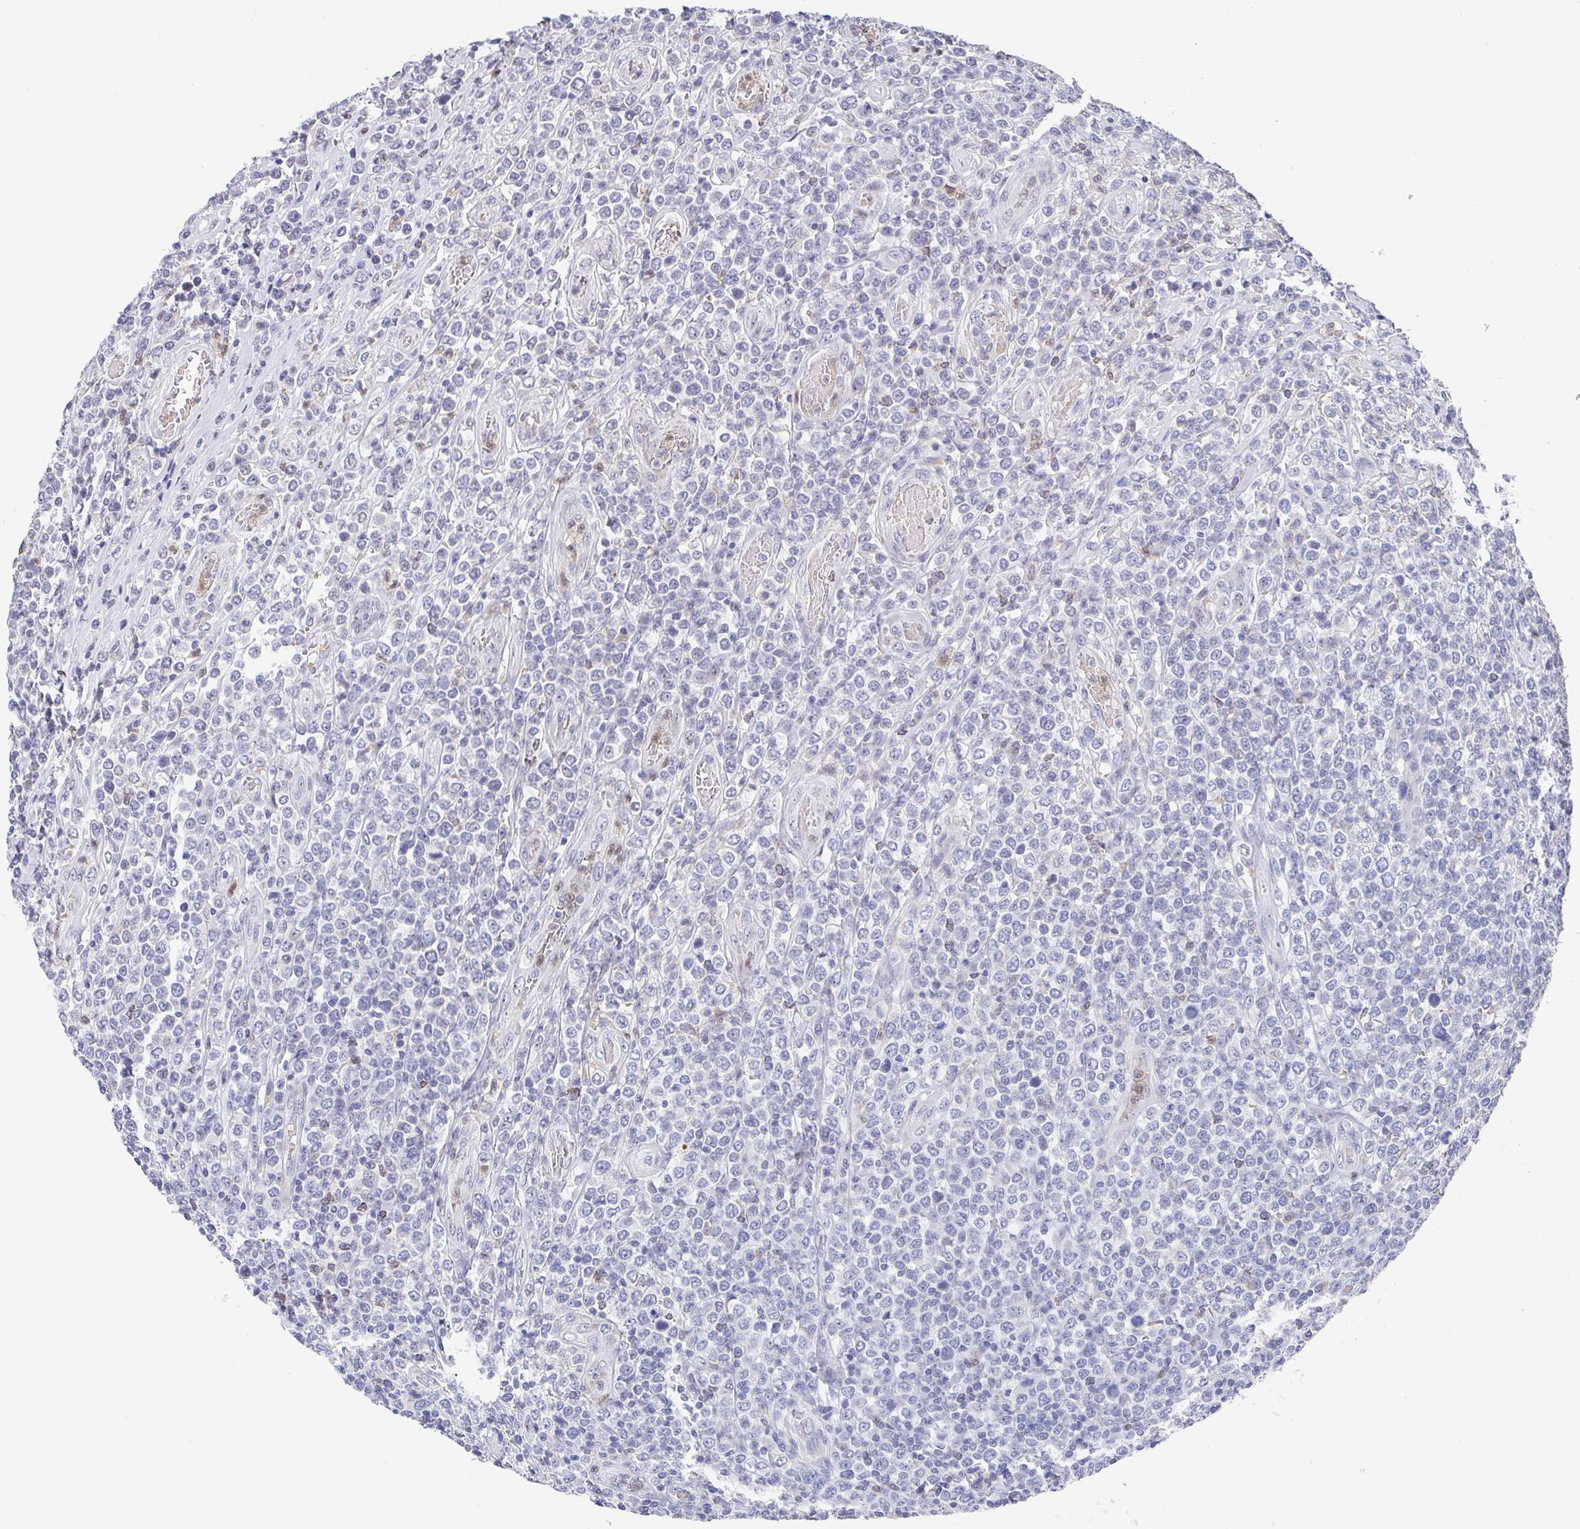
{"staining": {"intensity": "negative", "quantity": "none", "location": "none"}, "tissue": "lymphoma", "cell_type": "Tumor cells", "image_type": "cancer", "snomed": [{"axis": "morphology", "description": "Malignant lymphoma, non-Hodgkin's type, High grade"}, {"axis": "topography", "description": "Soft tissue"}], "caption": "There is no significant staining in tumor cells of high-grade malignant lymphoma, non-Hodgkin's type.", "gene": "NCF1", "patient": {"sex": "female", "age": 56}}